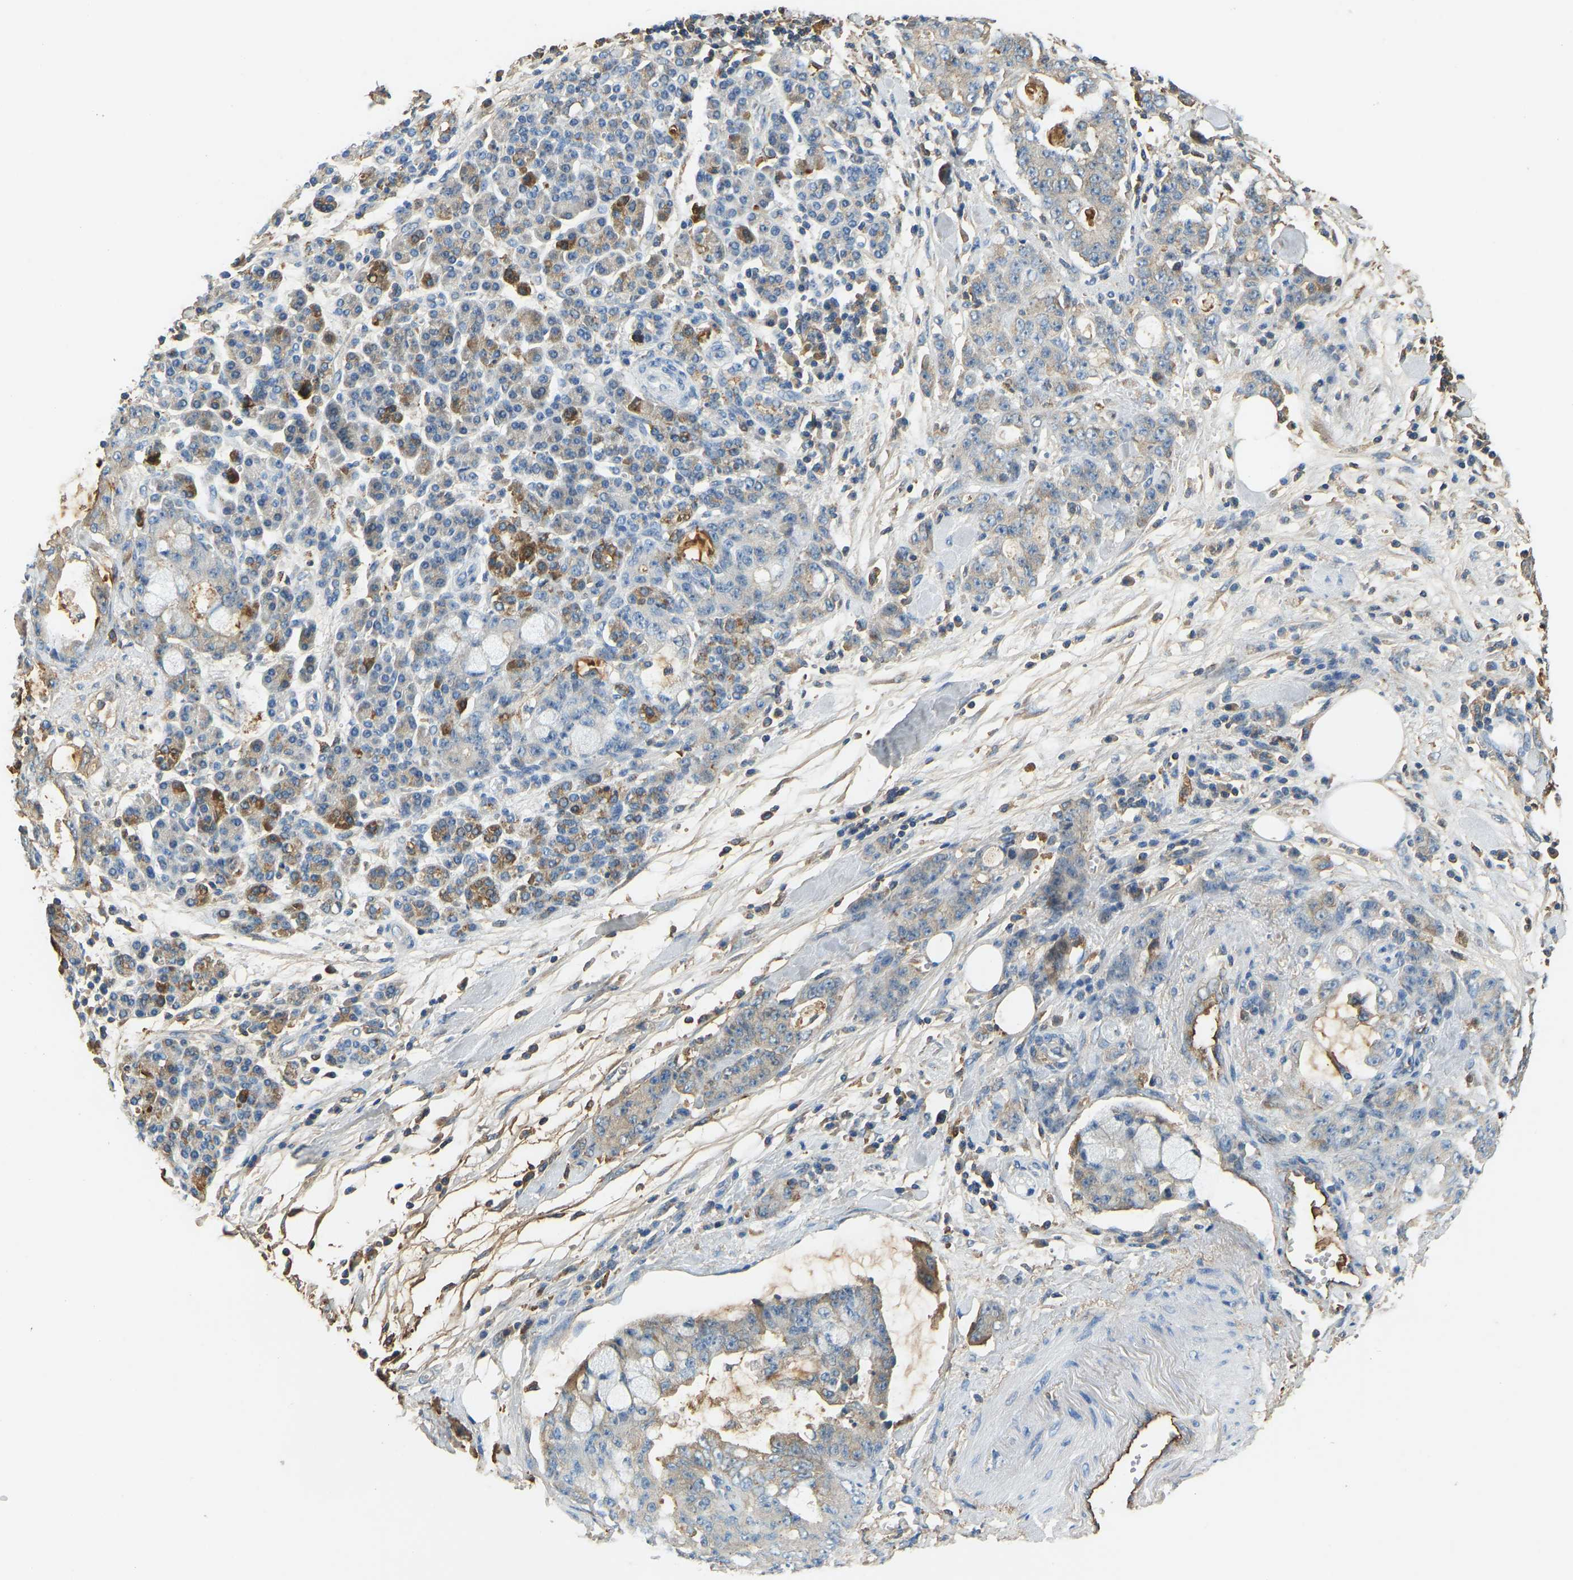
{"staining": {"intensity": "weak", "quantity": "<25%", "location": "cytoplasmic/membranous"}, "tissue": "pancreatic cancer", "cell_type": "Tumor cells", "image_type": "cancer", "snomed": [{"axis": "morphology", "description": "Adenocarcinoma, NOS"}, {"axis": "topography", "description": "Pancreas"}], "caption": "Pancreatic cancer (adenocarcinoma) was stained to show a protein in brown. There is no significant staining in tumor cells. (DAB immunohistochemistry visualized using brightfield microscopy, high magnification).", "gene": "THBS4", "patient": {"sex": "female", "age": 73}}